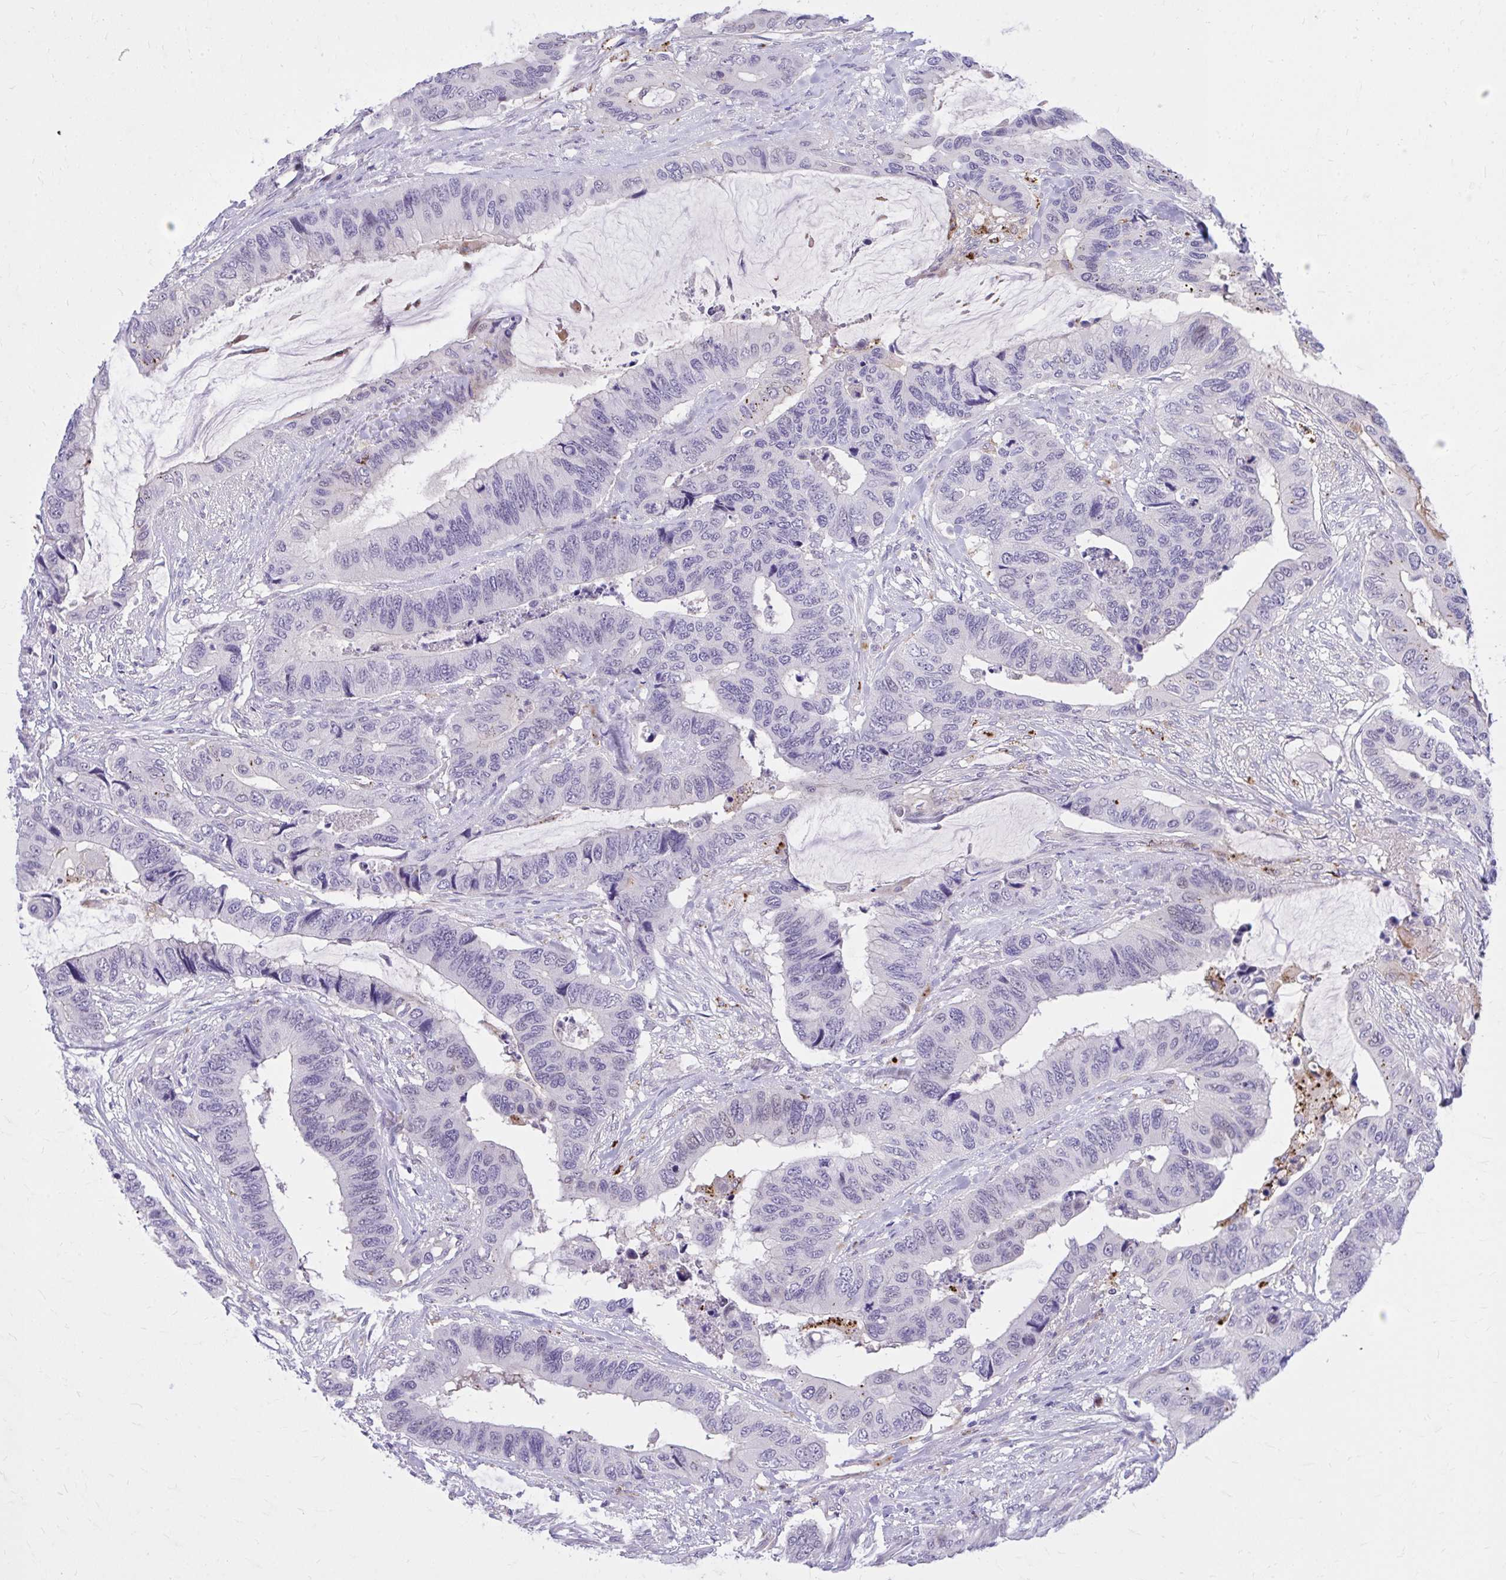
{"staining": {"intensity": "negative", "quantity": "none", "location": "none"}, "tissue": "colorectal cancer", "cell_type": "Tumor cells", "image_type": "cancer", "snomed": [{"axis": "morphology", "description": "Adenocarcinoma, NOS"}, {"axis": "topography", "description": "Rectum"}], "caption": "High magnification brightfield microscopy of colorectal adenocarcinoma stained with DAB (brown) and counterstained with hematoxylin (blue): tumor cells show no significant staining.", "gene": "ZBTB25", "patient": {"sex": "female", "age": 59}}